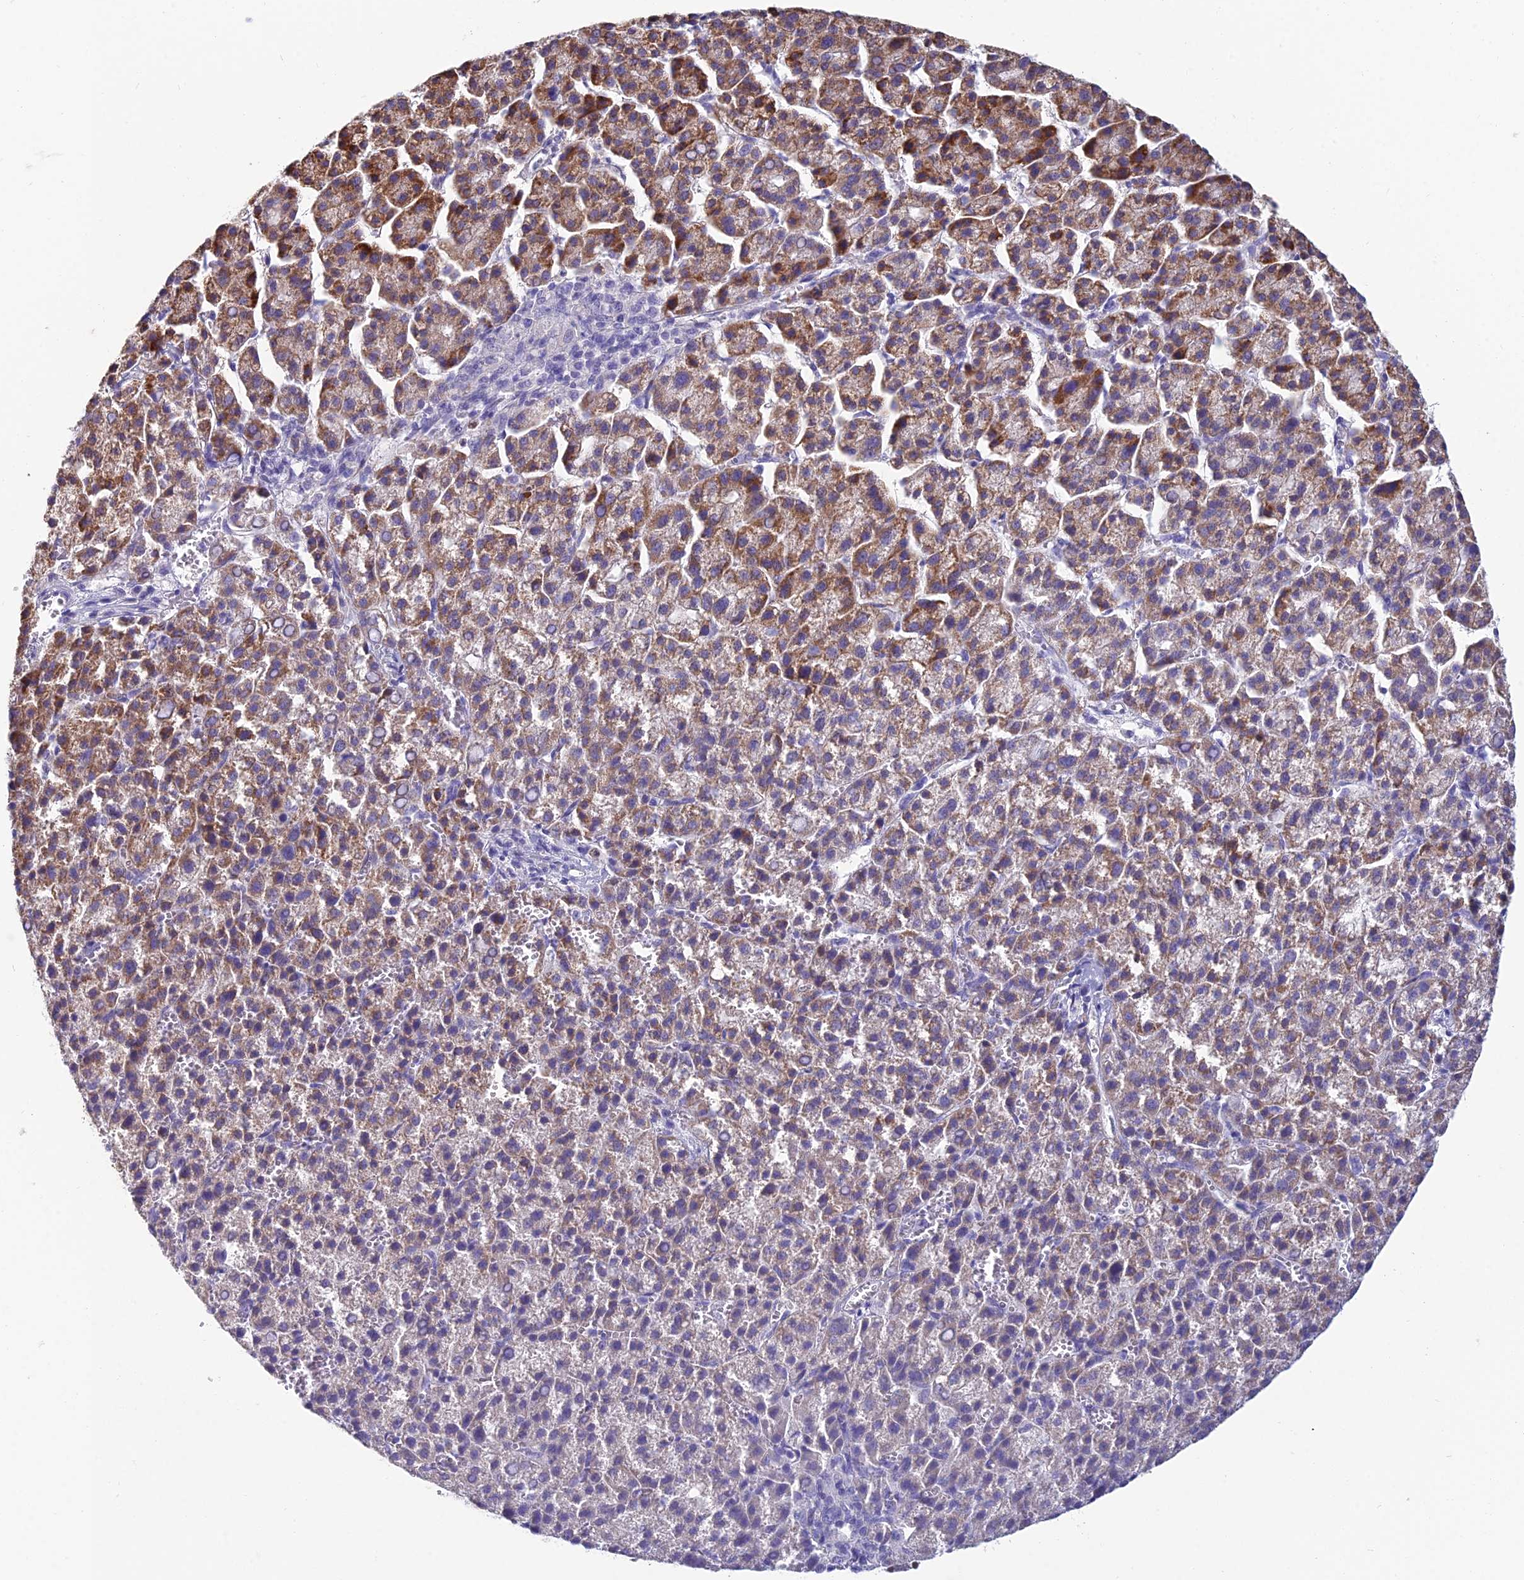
{"staining": {"intensity": "moderate", "quantity": ">75%", "location": "cytoplasmic/membranous"}, "tissue": "liver cancer", "cell_type": "Tumor cells", "image_type": "cancer", "snomed": [{"axis": "morphology", "description": "Carcinoma, Hepatocellular, NOS"}, {"axis": "topography", "description": "Liver"}], "caption": "A high-resolution photomicrograph shows immunohistochemistry (IHC) staining of hepatocellular carcinoma (liver), which shows moderate cytoplasmic/membranous expression in approximately >75% of tumor cells.", "gene": "CFAP206", "patient": {"sex": "female", "age": 58}}